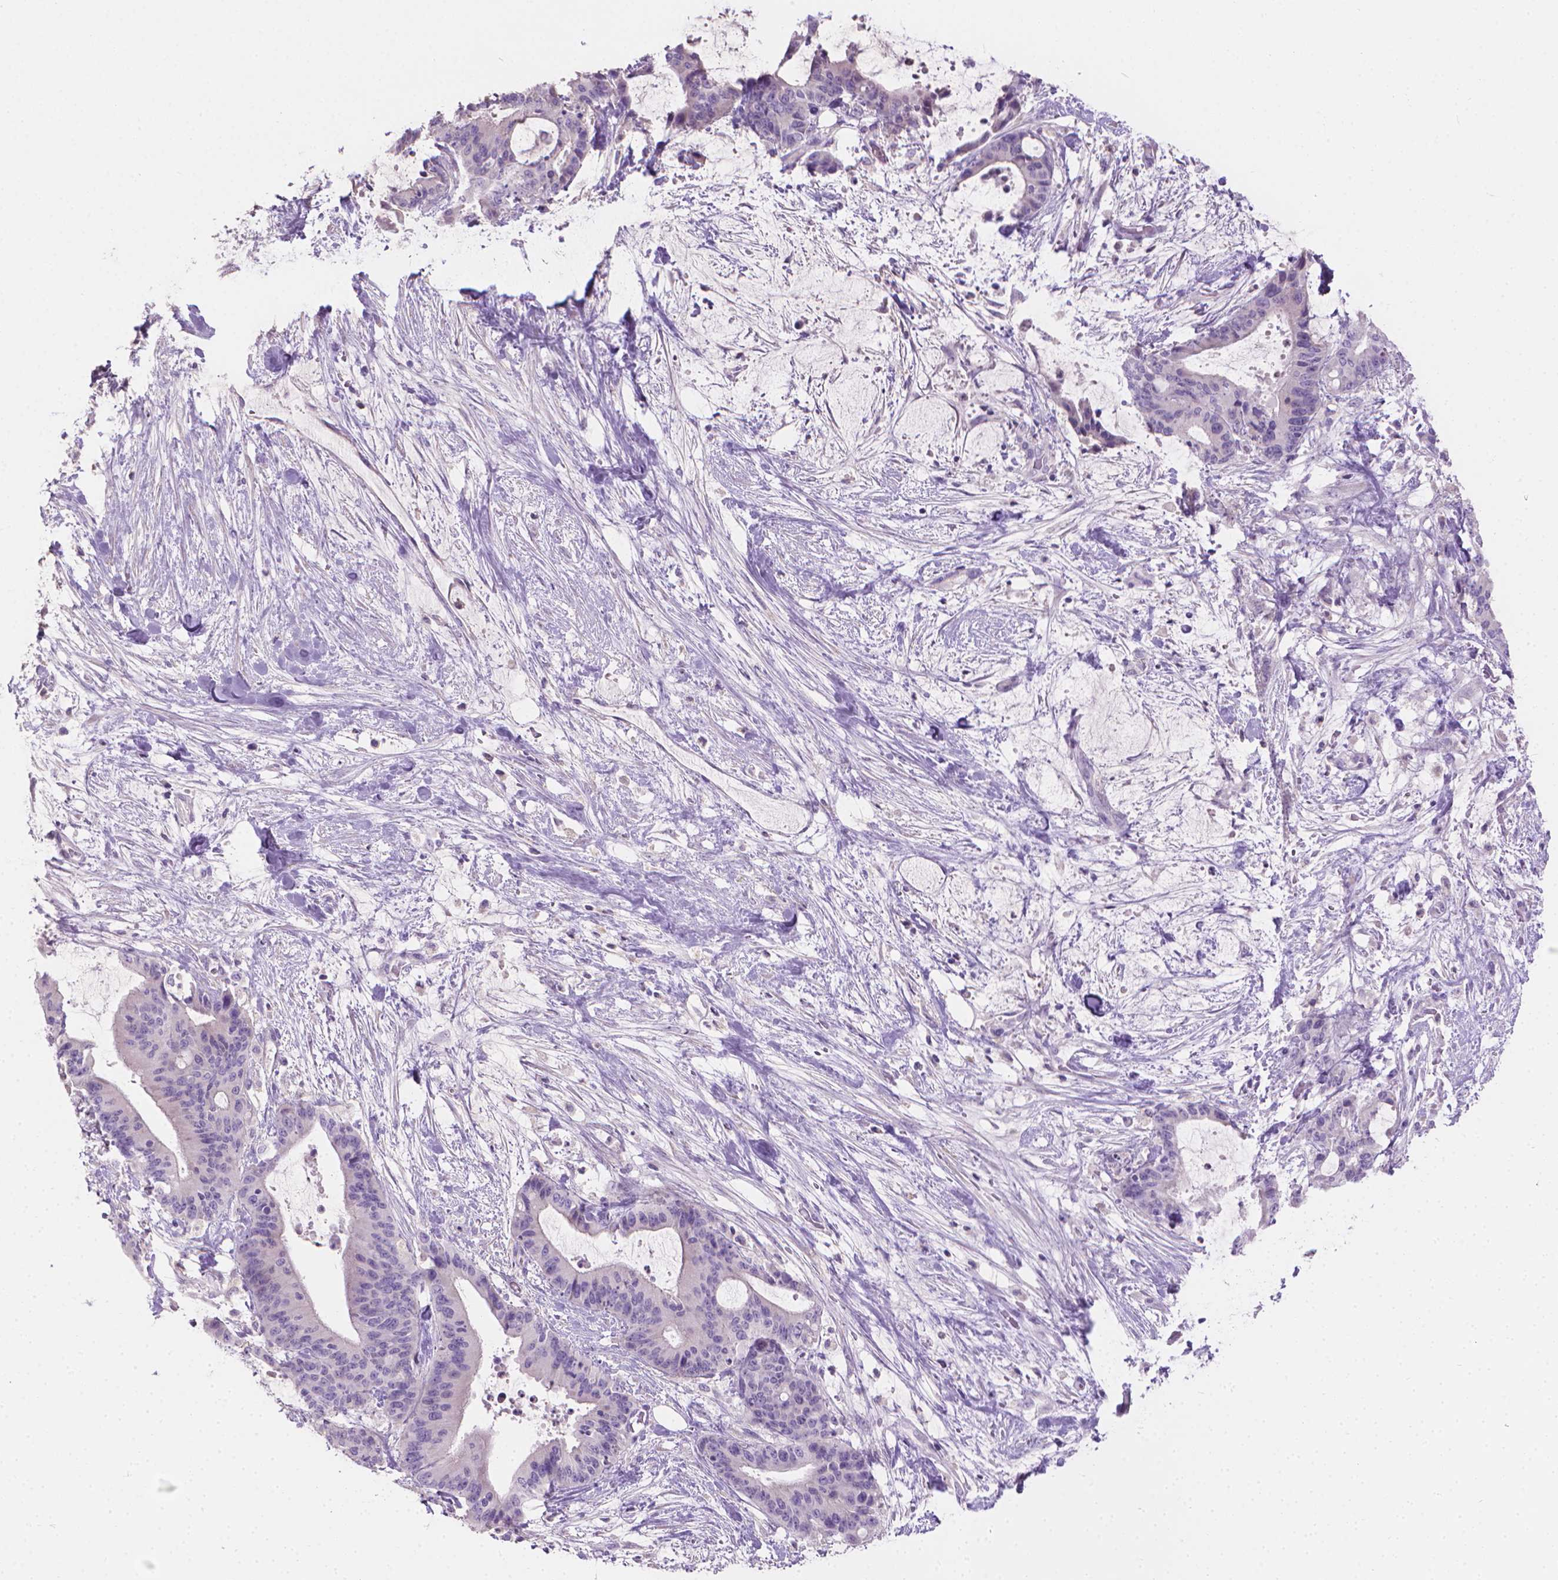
{"staining": {"intensity": "negative", "quantity": "none", "location": "none"}, "tissue": "liver cancer", "cell_type": "Tumor cells", "image_type": "cancer", "snomed": [{"axis": "morphology", "description": "Cholangiocarcinoma"}, {"axis": "topography", "description": "Liver"}], "caption": "A micrograph of human cholangiocarcinoma (liver) is negative for staining in tumor cells.", "gene": "CABCOCO1", "patient": {"sex": "female", "age": 73}}